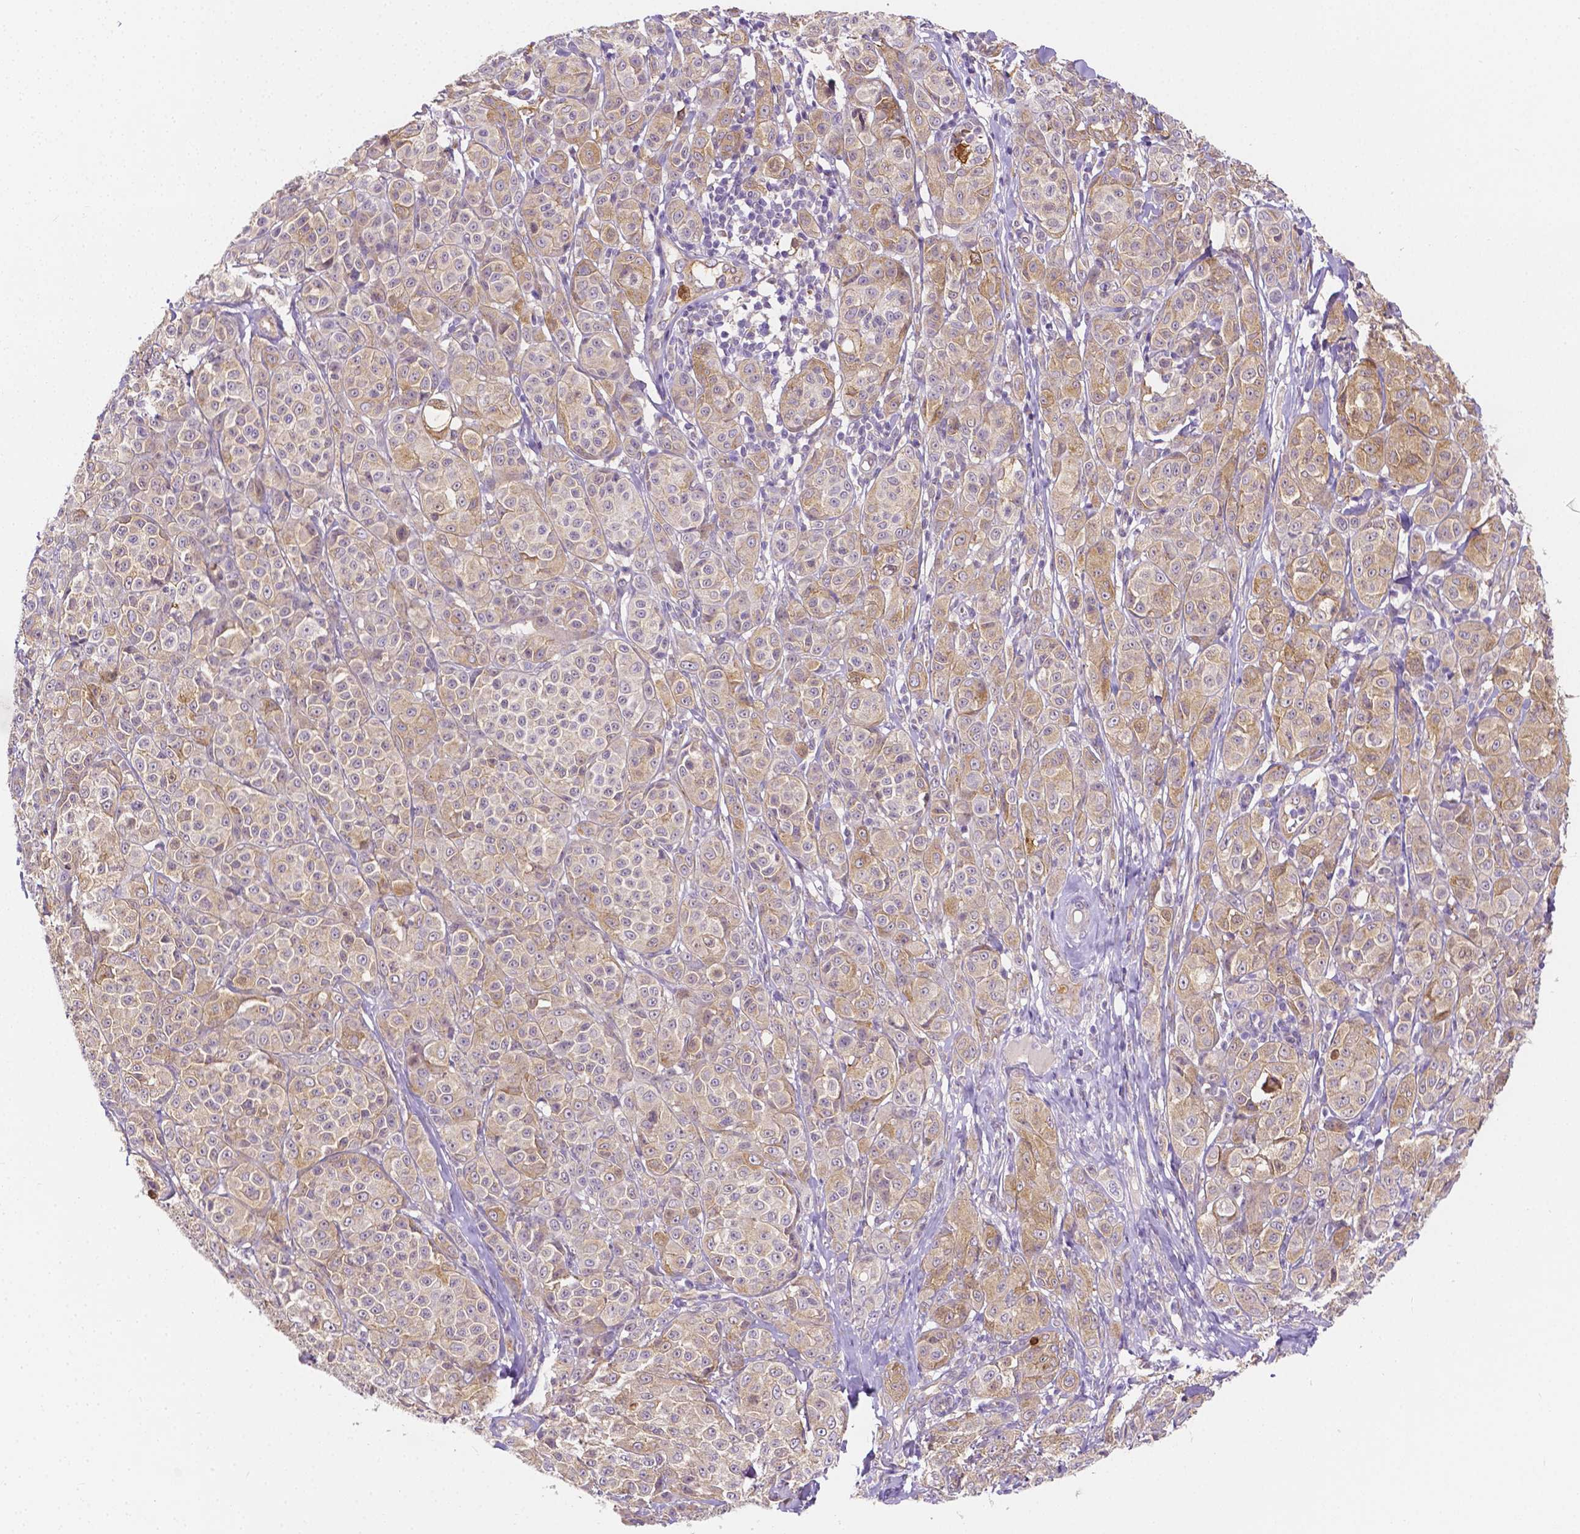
{"staining": {"intensity": "weak", "quantity": "<25%", "location": "cytoplasmic/membranous"}, "tissue": "melanoma", "cell_type": "Tumor cells", "image_type": "cancer", "snomed": [{"axis": "morphology", "description": "Malignant melanoma, NOS"}, {"axis": "topography", "description": "Skin"}], "caption": "IHC histopathology image of melanoma stained for a protein (brown), which exhibits no positivity in tumor cells.", "gene": "ZNRD2", "patient": {"sex": "male", "age": 89}}